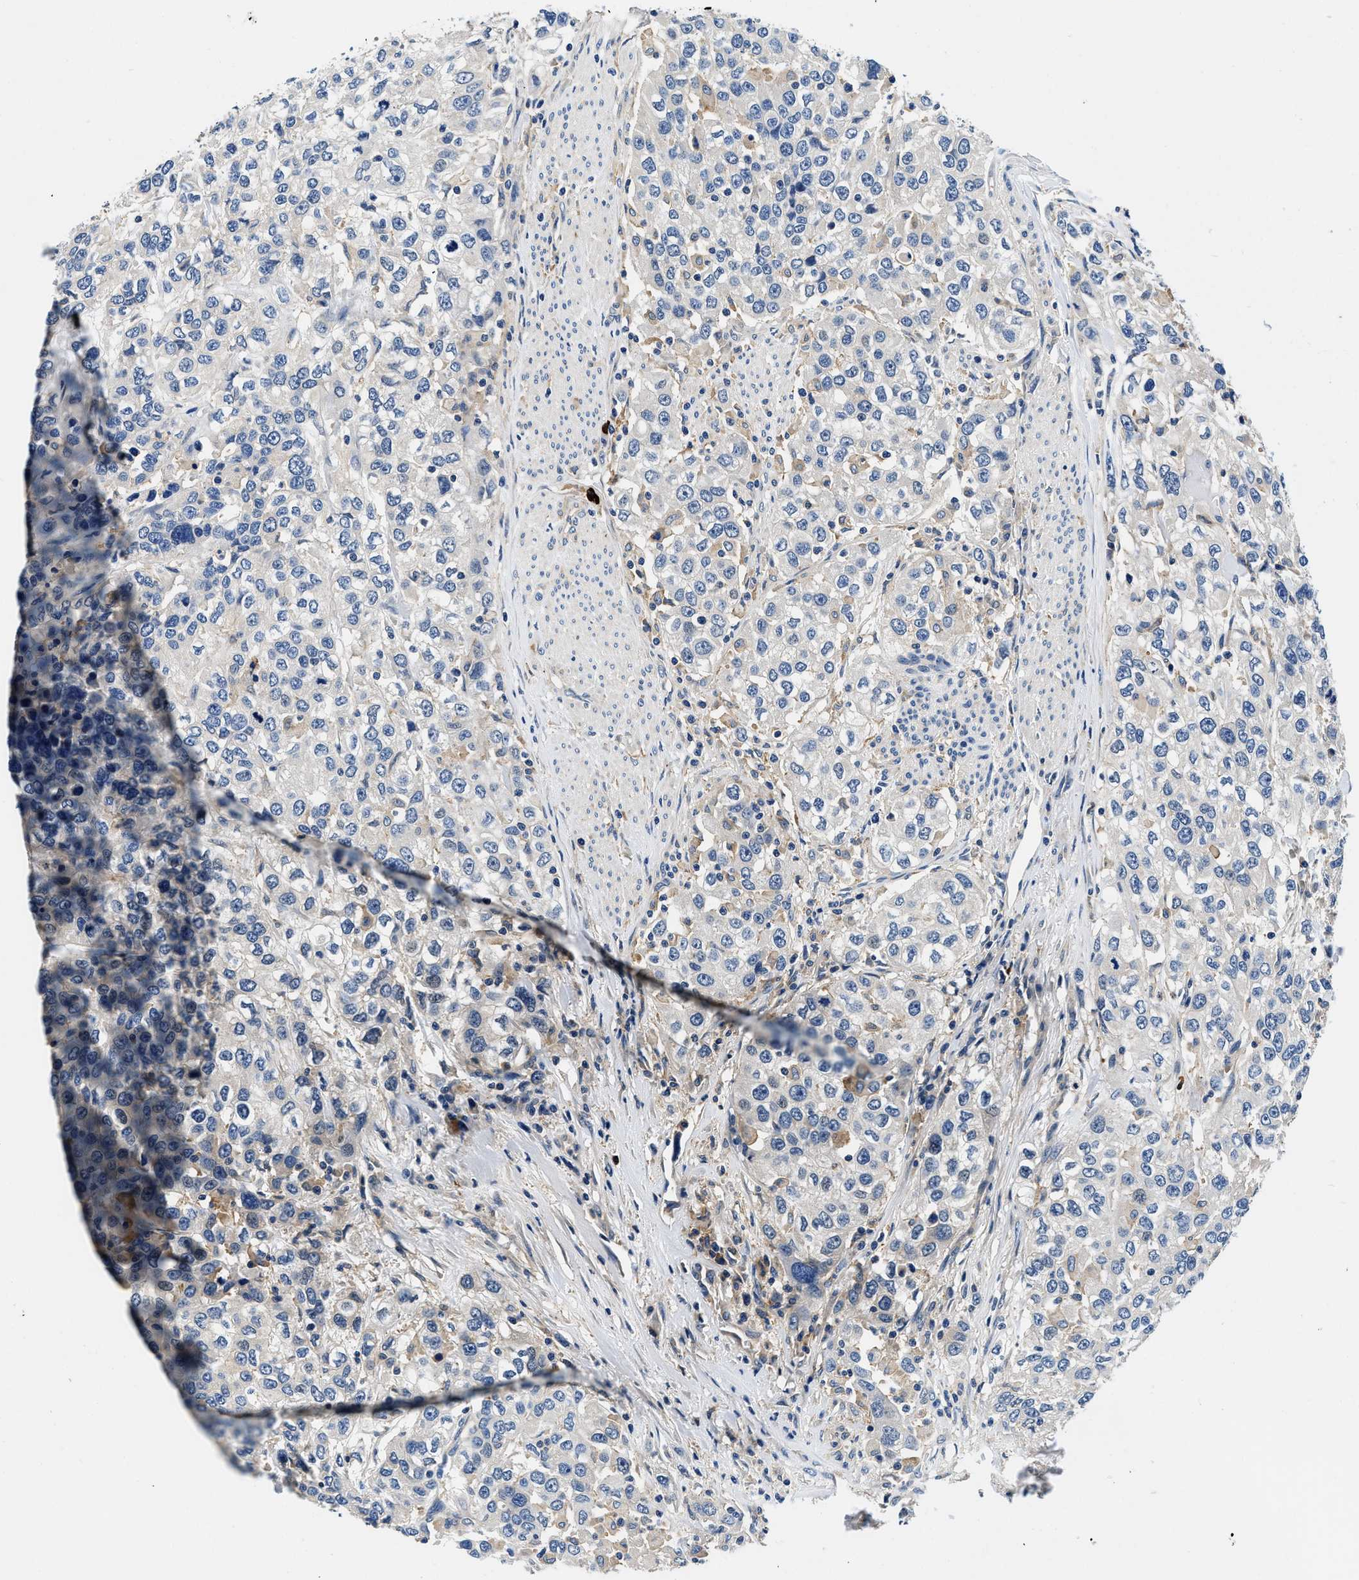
{"staining": {"intensity": "negative", "quantity": "none", "location": "none"}, "tissue": "urothelial cancer", "cell_type": "Tumor cells", "image_type": "cancer", "snomed": [{"axis": "morphology", "description": "Urothelial carcinoma, High grade"}, {"axis": "topography", "description": "Urinary bladder"}], "caption": "This is an IHC image of urothelial cancer. There is no expression in tumor cells.", "gene": "ZFAND3", "patient": {"sex": "female", "age": 80}}